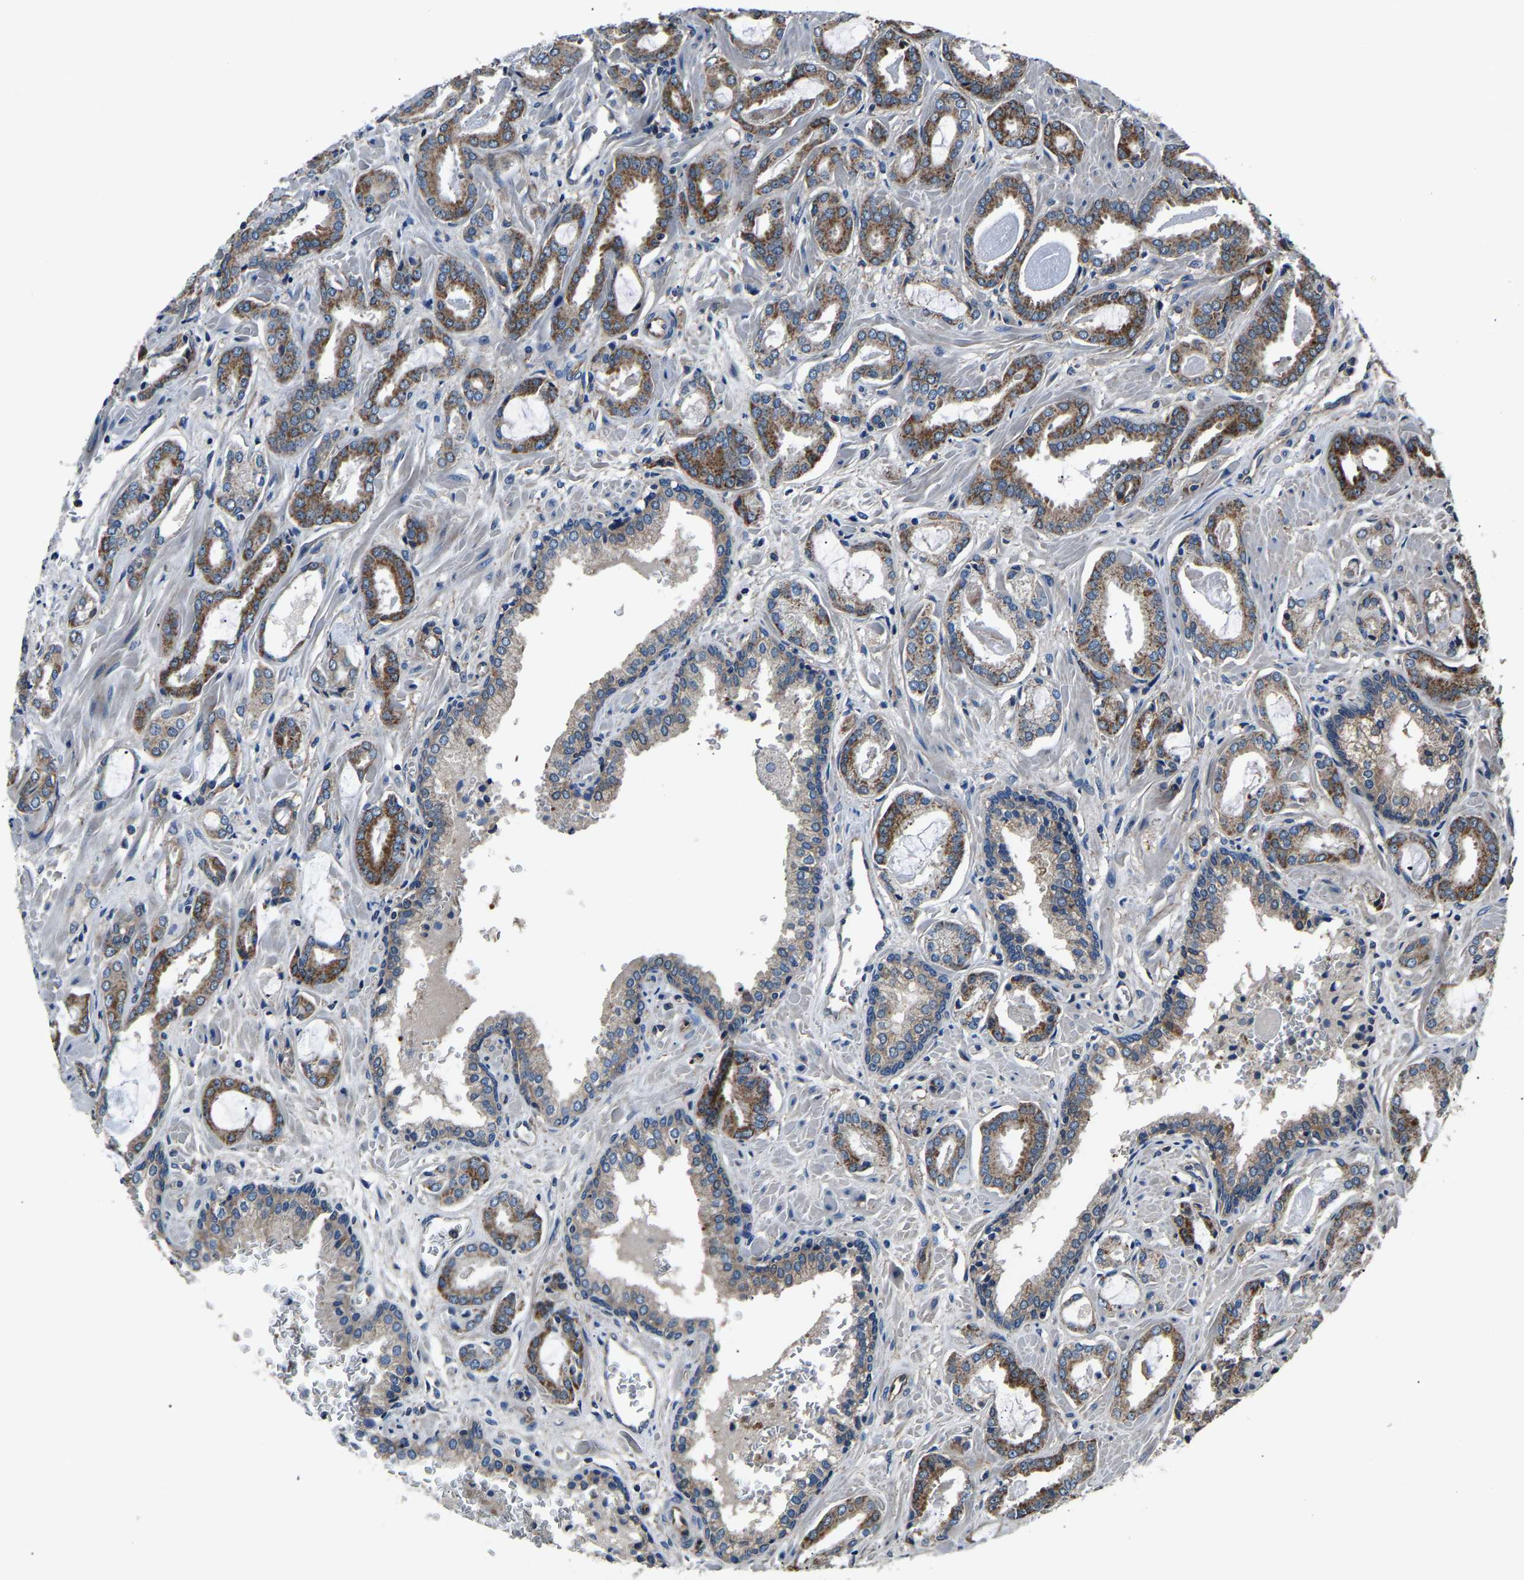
{"staining": {"intensity": "moderate", "quantity": ">75%", "location": "cytoplasmic/membranous"}, "tissue": "prostate cancer", "cell_type": "Tumor cells", "image_type": "cancer", "snomed": [{"axis": "morphology", "description": "Adenocarcinoma, Low grade"}, {"axis": "topography", "description": "Prostate"}], "caption": "Protein expression analysis of adenocarcinoma (low-grade) (prostate) displays moderate cytoplasmic/membranous expression in approximately >75% of tumor cells.", "gene": "GGCT", "patient": {"sex": "male", "age": 53}}